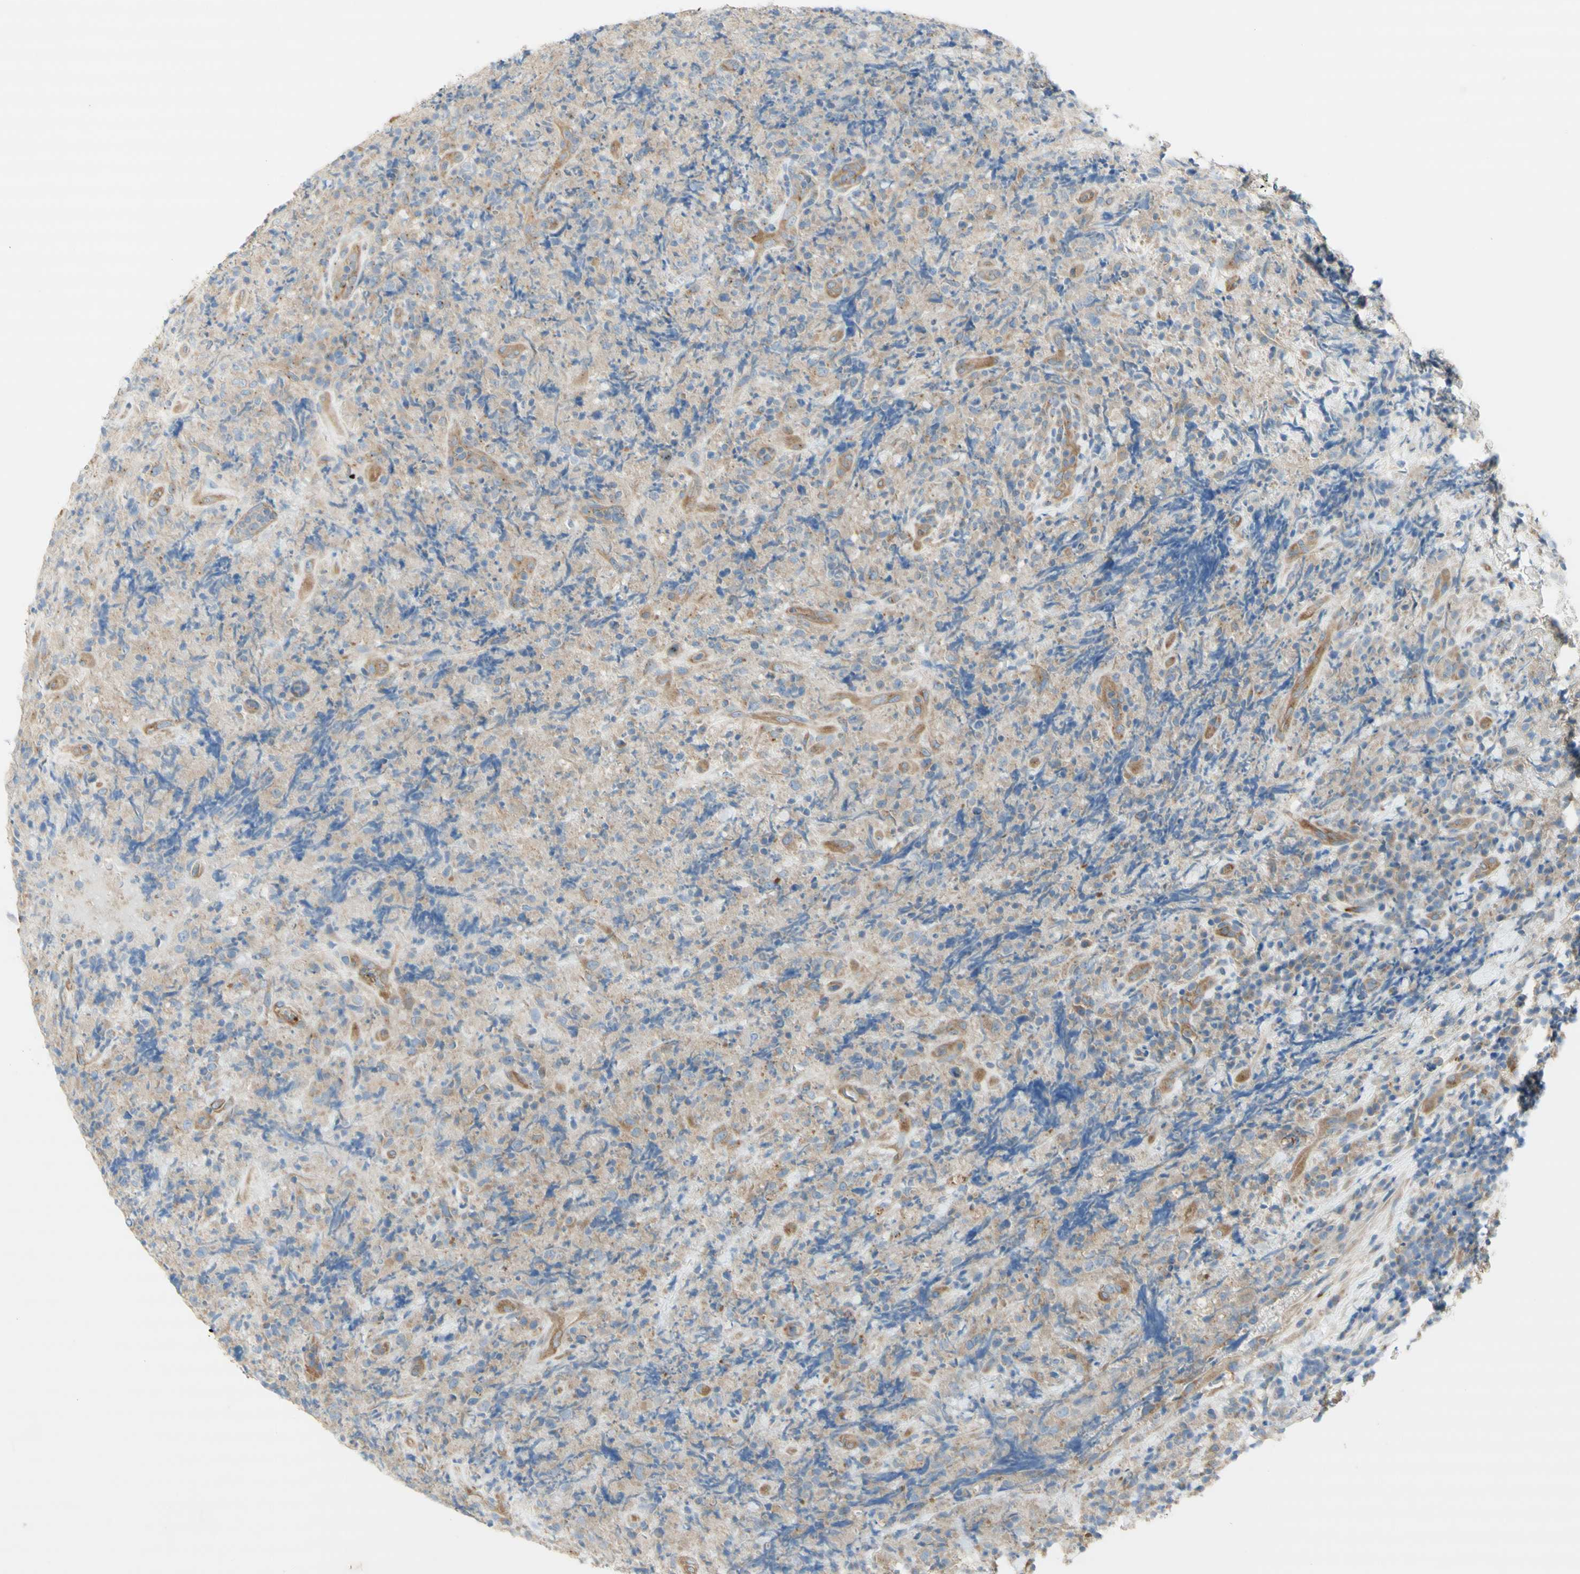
{"staining": {"intensity": "weak", "quantity": "<25%", "location": "cytoplasmic/membranous"}, "tissue": "lymphoma", "cell_type": "Tumor cells", "image_type": "cancer", "snomed": [{"axis": "morphology", "description": "Malignant lymphoma, non-Hodgkin's type, High grade"}, {"axis": "topography", "description": "Tonsil"}], "caption": "This is an IHC histopathology image of high-grade malignant lymphoma, non-Hodgkin's type. There is no expression in tumor cells.", "gene": "DYNC1H1", "patient": {"sex": "female", "age": 36}}